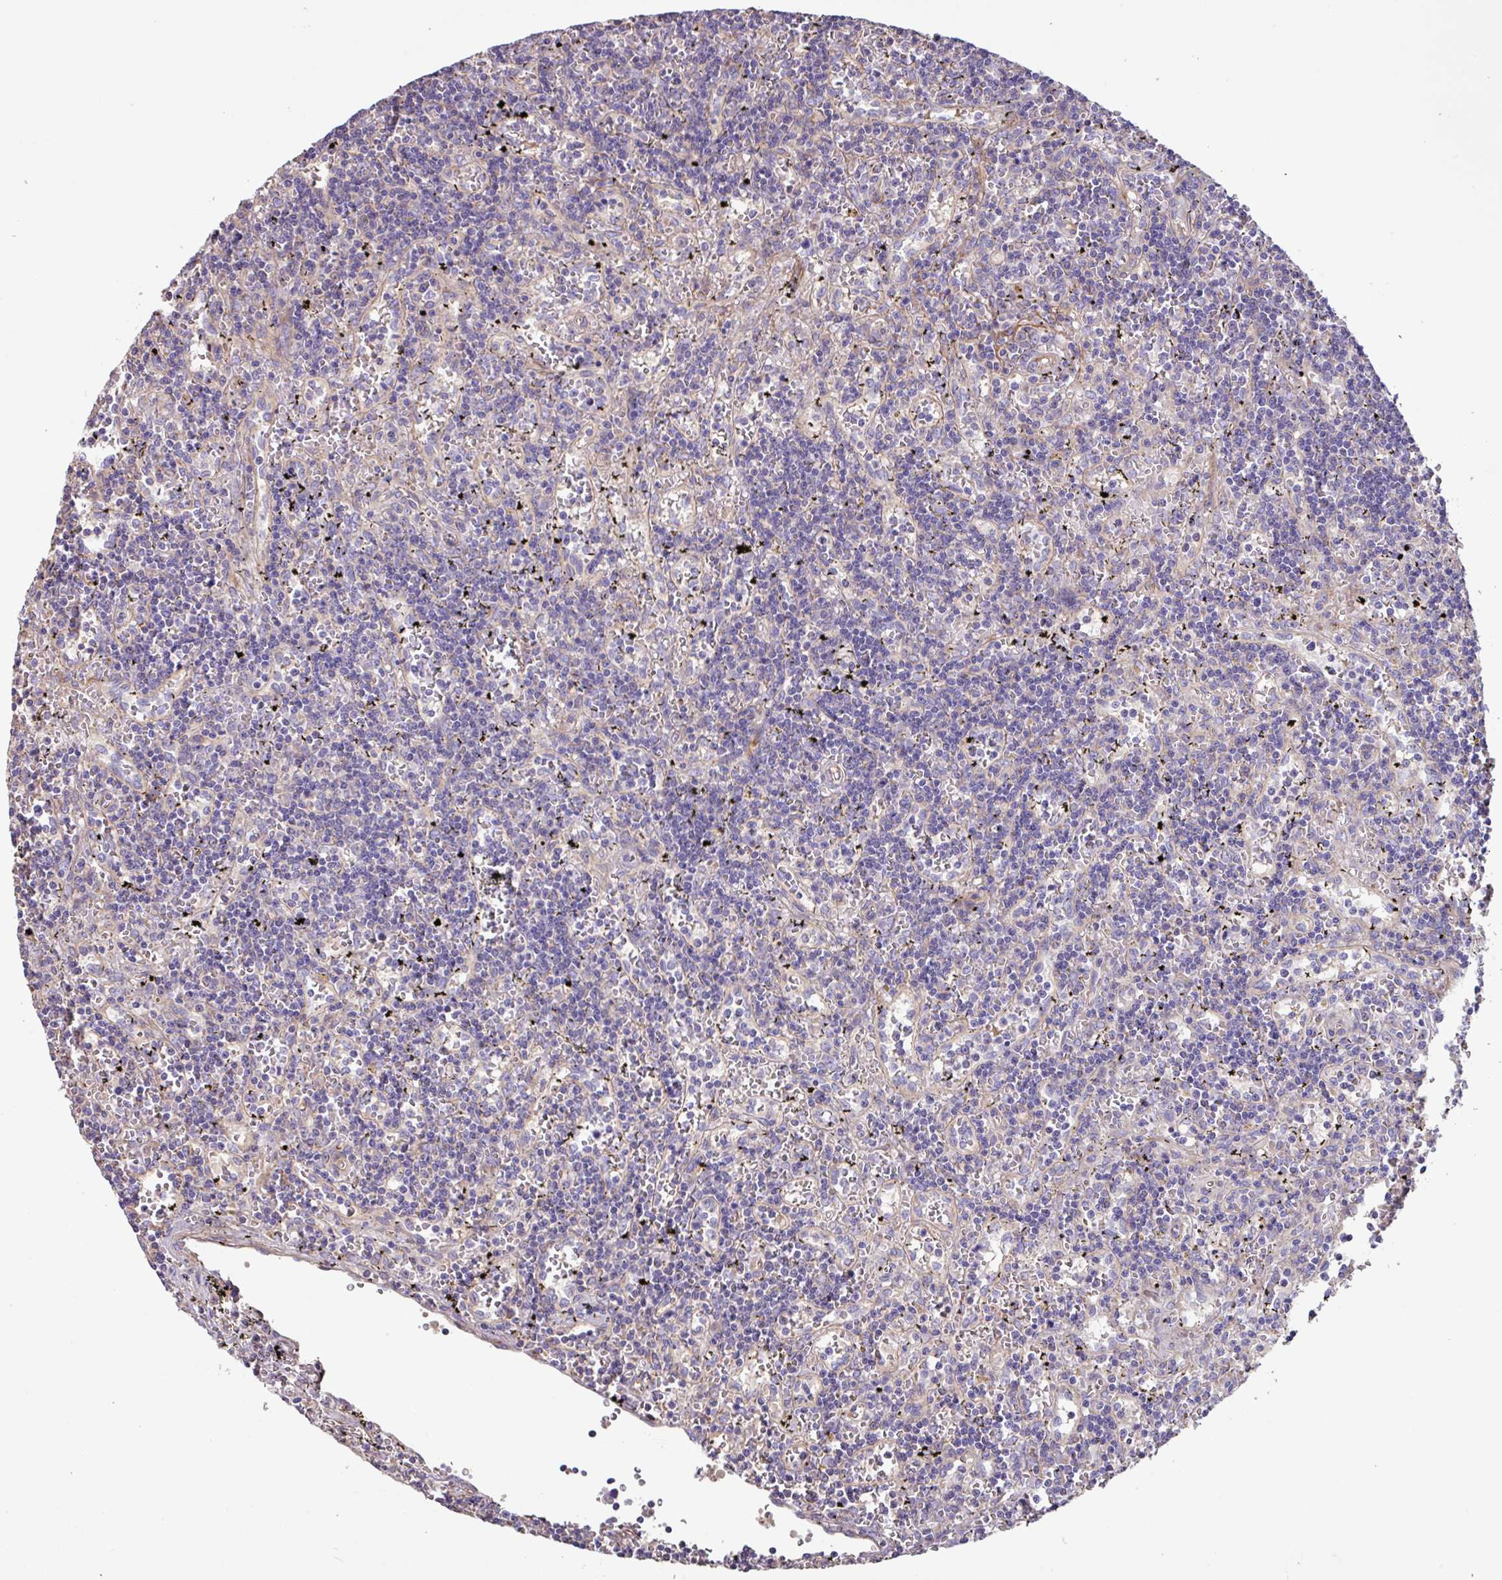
{"staining": {"intensity": "negative", "quantity": "none", "location": "none"}, "tissue": "lymphoma", "cell_type": "Tumor cells", "image_type": "cancer", "snomed": [{"axis": "morphology", "description": "Malignant lymphoma, non-Hodgkin's type, Low grade"}, {"axis": "topography", "description": "Spleen"}], "caption": "IHC of human lymphoma reveals no staining in tumor cells. Nuclei are stained in blue.", "gene": "MRRF", "patient": {"sex": "male", "age": 60}}